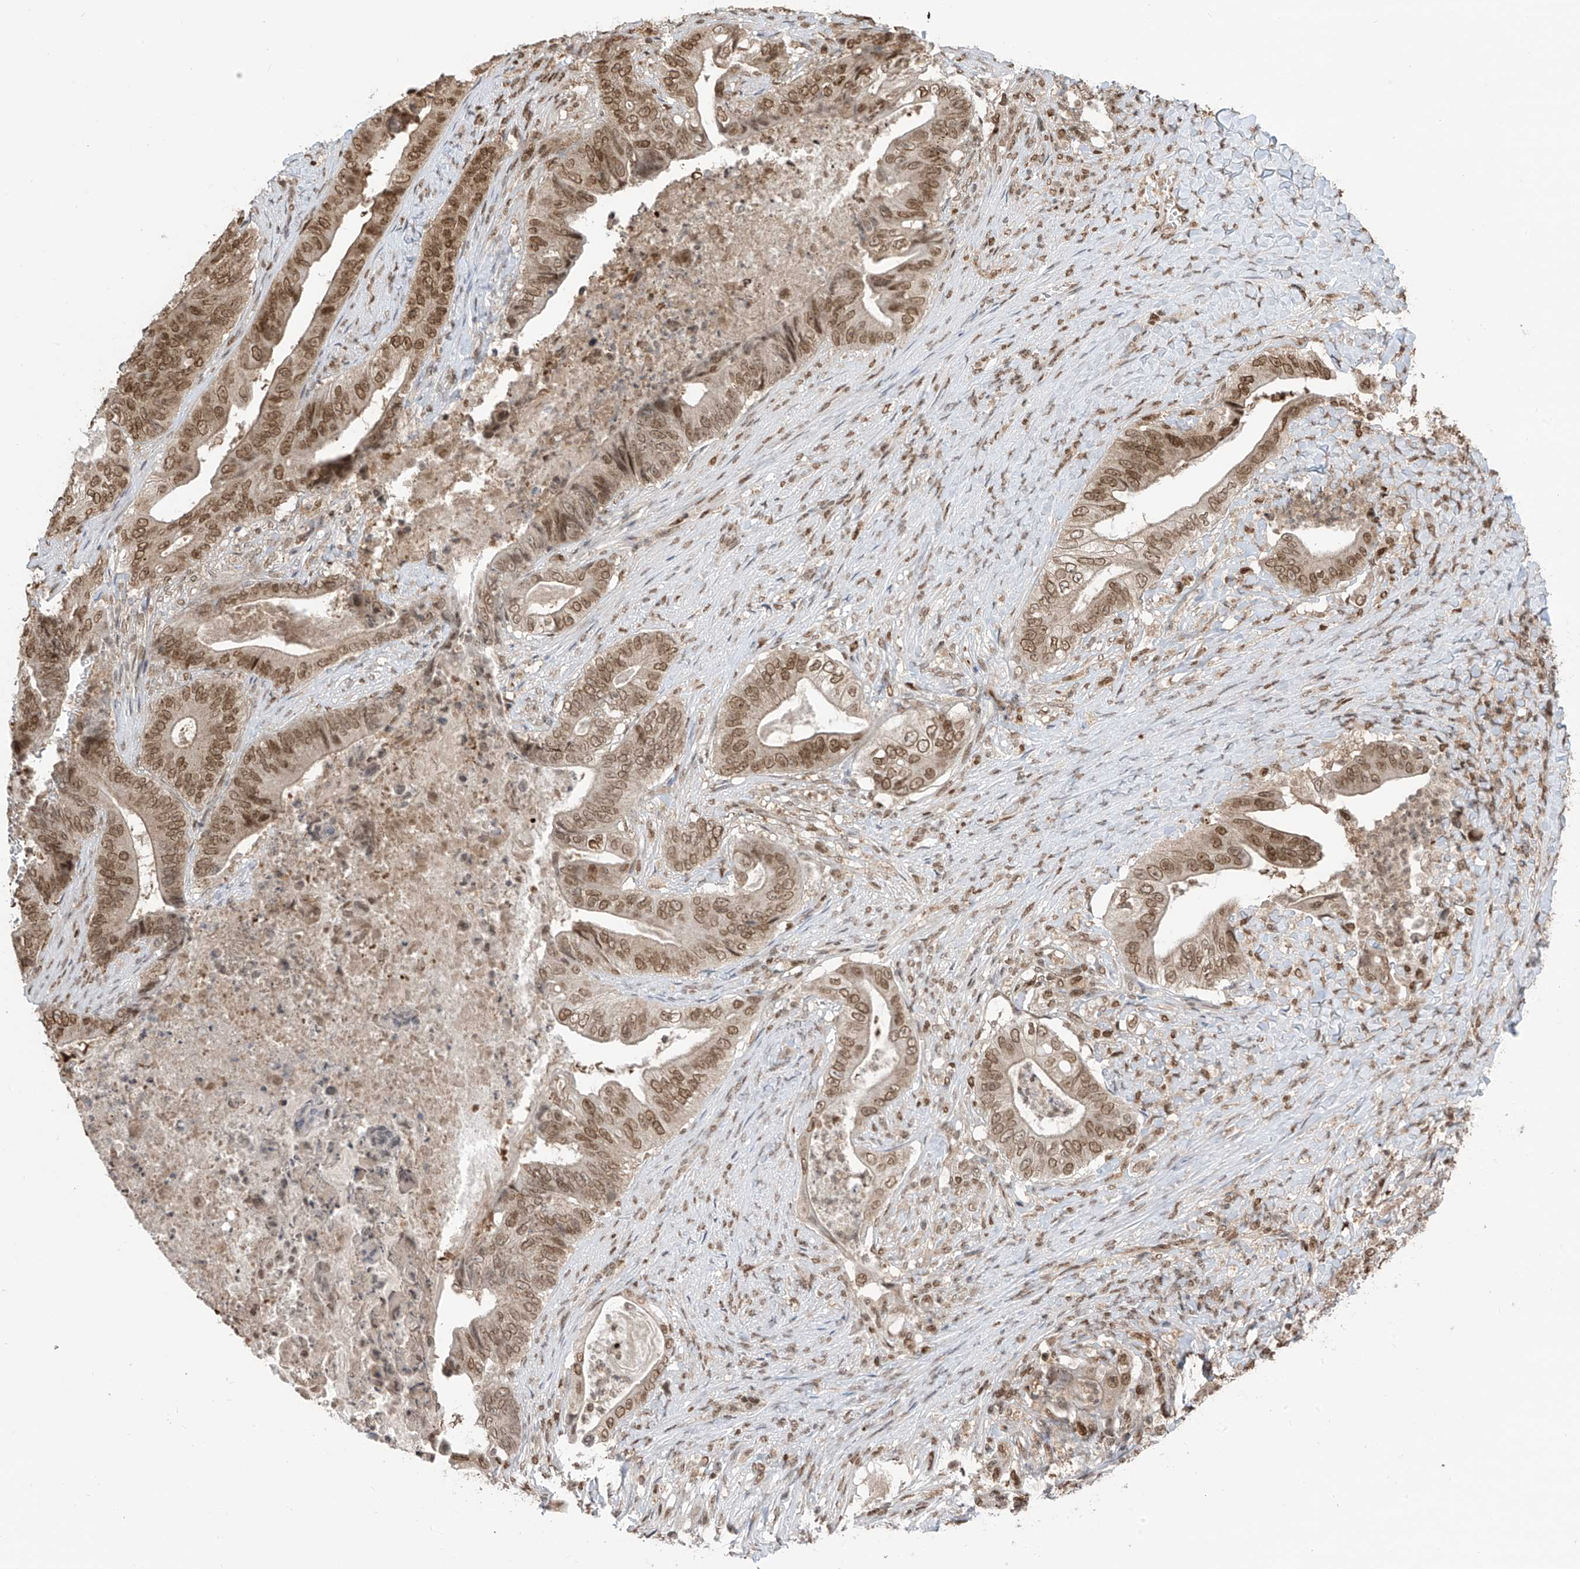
{"staining": {"intensity": "moderate", "quantity": ">75%", "location": "cytoplasmic/membranous,nuclear"}, "tissue": "stomach cancer", "cell_type": "Tumor cells", "image_type": "cancer", "snomed": [{"axis": "morphology", "description": "Adenocarcinoma, NOS"}, {"axis": "topography", "description": "Stomach"}], "caption": "Moderate cytoplasmic/membranous and nuclear protein staining is present in approximately >75% of tumor cells in adenocarcinoma (stomach). (Stains: DAB (3,3'-diaminobenzidine) in brown, nuclei in blue, Microscopy: brightfield microscopy at high magnification).", "gene": "KPNB1", "patient": {"sex": "female", "age": 73}}